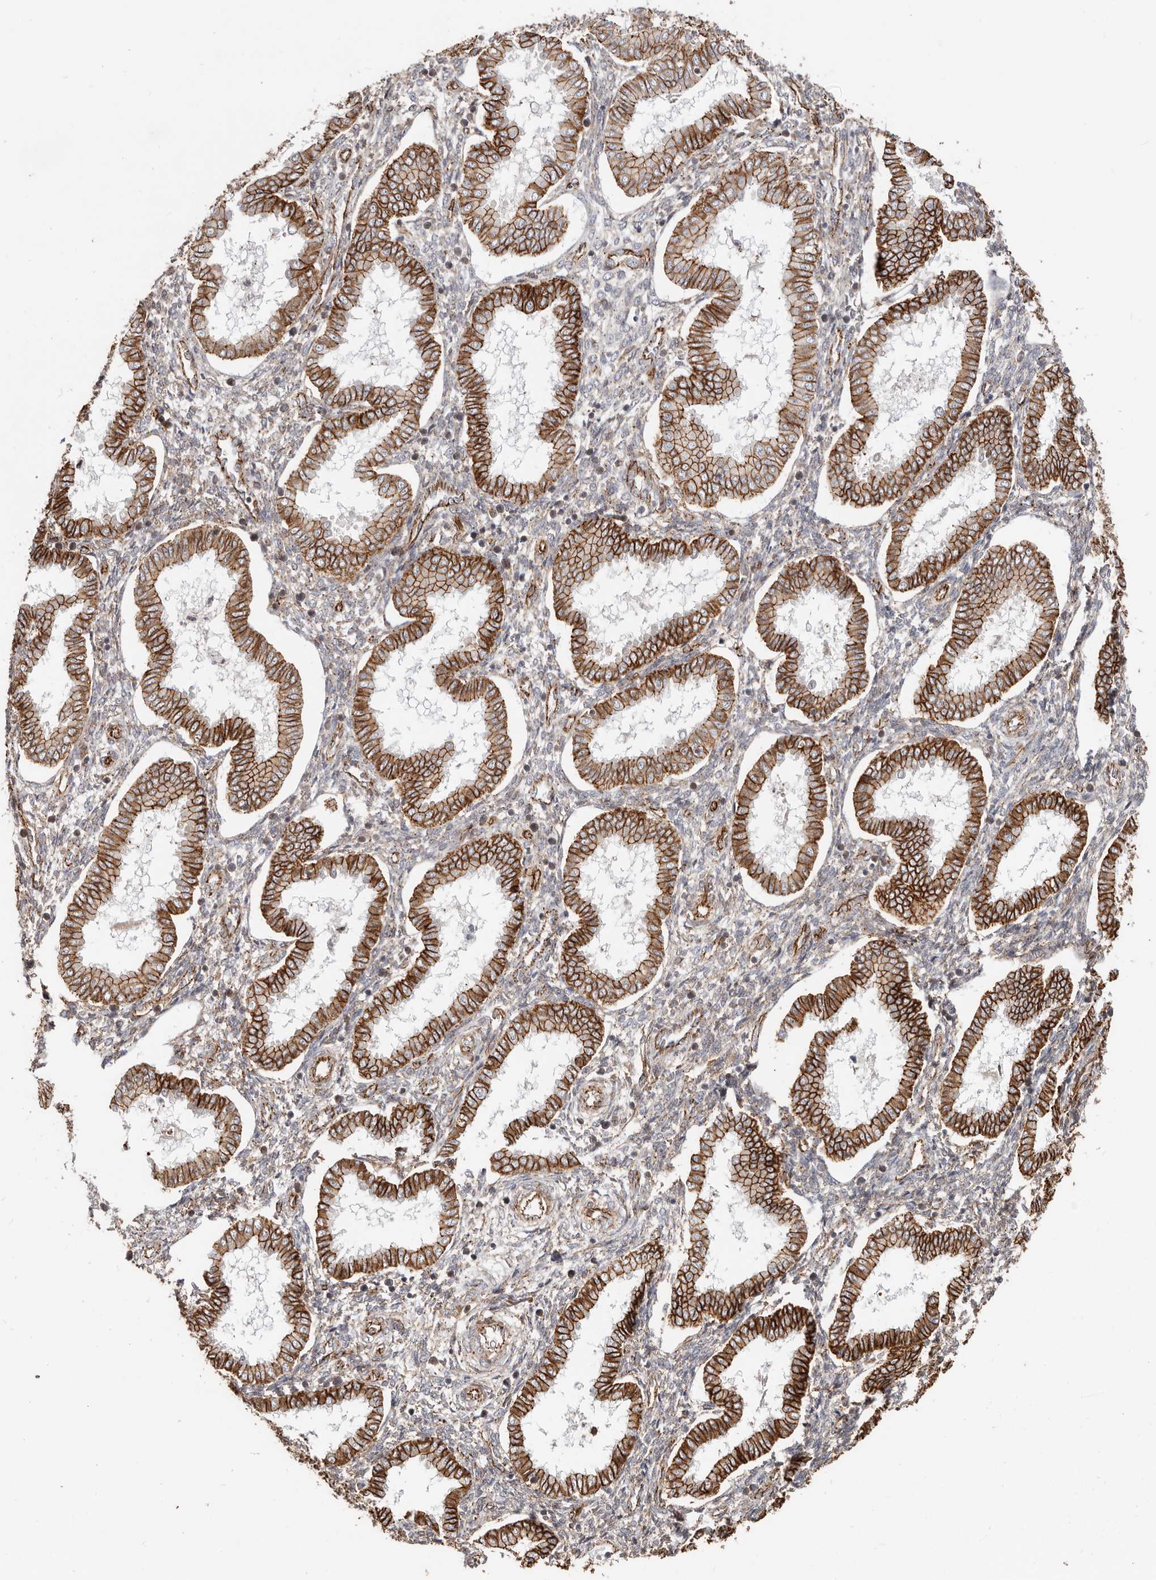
{"staining": {"intensity": "moderate", "quantity": "25%-75%", "location": "cytoplasmic/membranous"}, "tissue": "endometrium", "cell_type": "Cells in endometrial stroma", "image_type": "normal", "snomed": [{"axis": "morphology", "description": "Normal tissue, NOS"}, {"axis": "topography", "description": "Endometrium"}], "caption": "Protein staining shows moderate cytoplasmic/membranous expression in approximately 25%-75% of cells in endometrial stroma in unremarkable endometrium. The protein of interest is shown in brown color, while the nuclei are stained blue.", "gene": "CTNNB1", "patient": {"sex": "female", "age": 24}}